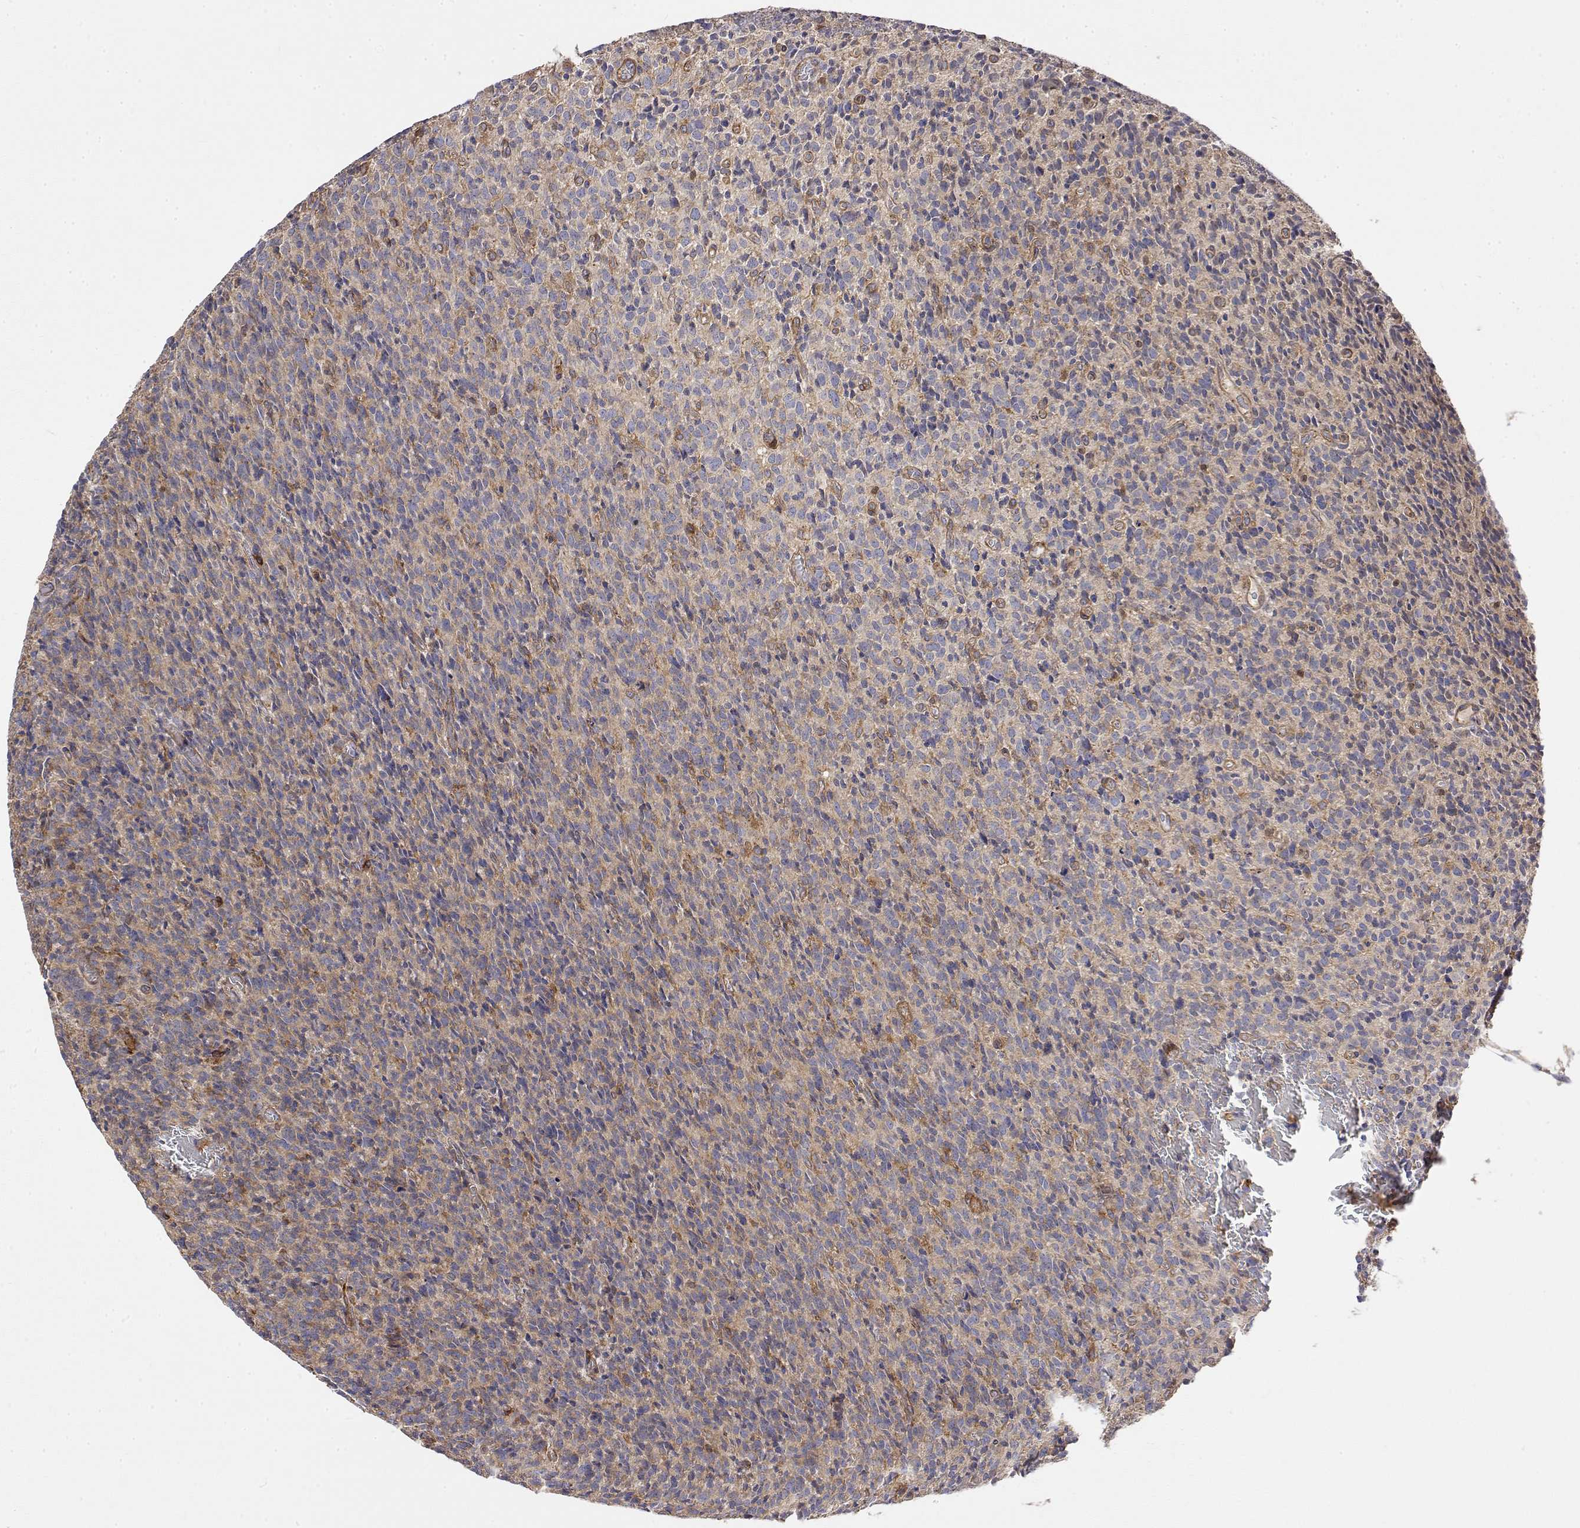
{"staining": {"intensity": "weak", "quantity": "<25%", "location": "cytoplasmic/membranous"}, "tissue": "glioma", "cell_type": "Tumor cells", "image_type": "cancer", "snomed": [{"axis": "morphology", "description": "Glioma, malignant, High grade"}, {"axis": "topography", "description": "Brain"}], "caption": "Immunohistochemical staining of human glioma shows no significant expression in tumor cells.", "gene": "PACSIN2", "patient": {"sex": "male", "age": 76}}